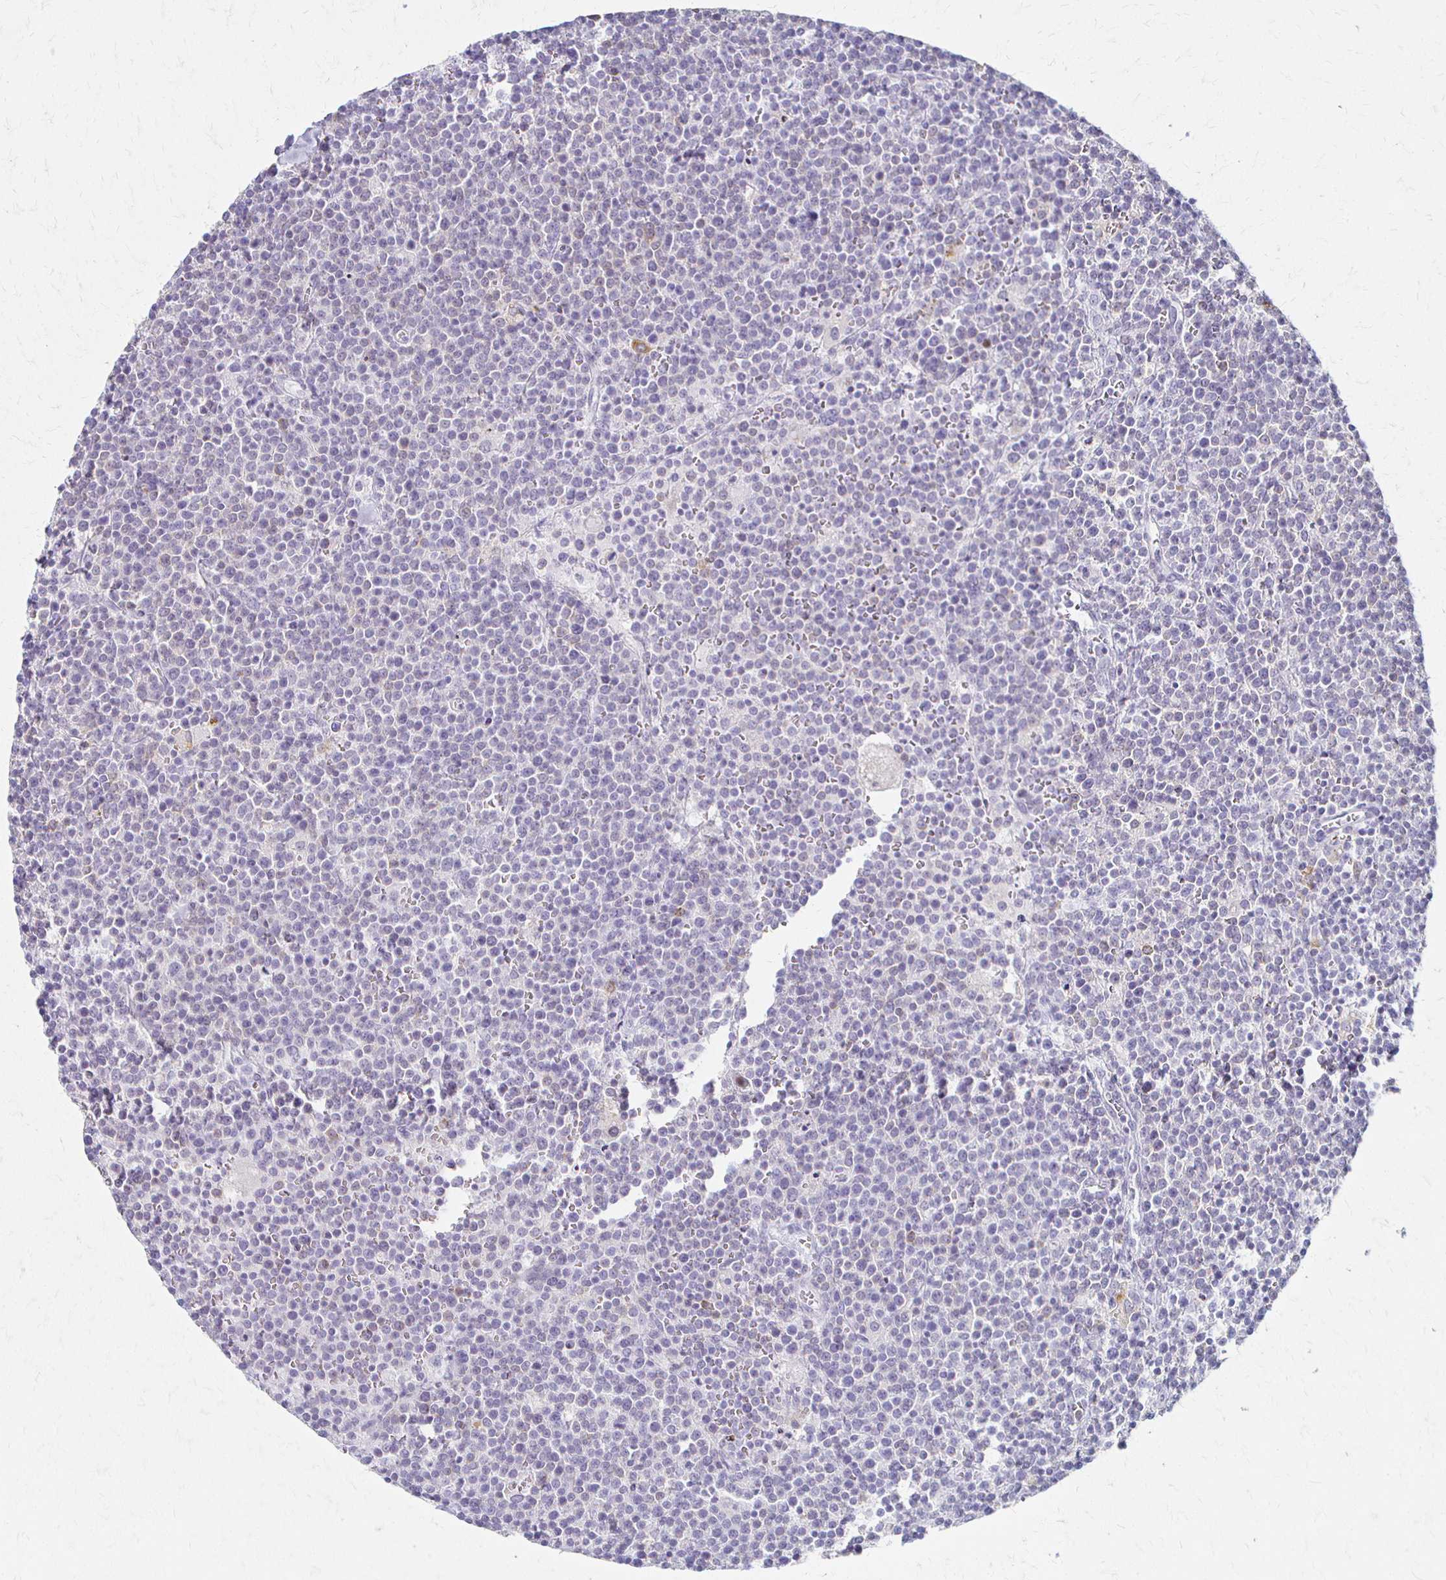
{"staining": {"intensity": "negative", "quantity": "none", "location": "none"}, "tissue": "lymphoma", "cell_type": "Tumor cells", "image_type": "cancer", "snomed": [{"axis": "morphology", "description": "Malignant lymphoma, non-Hodgkin's type, High grade"}, {"axis": "topography", "description": "Lymph node"}], "caption": "Immunohistochemistry histopathology image of human lymphoma stained for a protein (brown), which displays no positivity in tumor cells. (Brightfield microscopy of DAB (3,3'-diaminobenzidine) immunohistochemistry at high magnification).", "gene": "ACP5", "patient": {"sex": "male", "age": 61}}